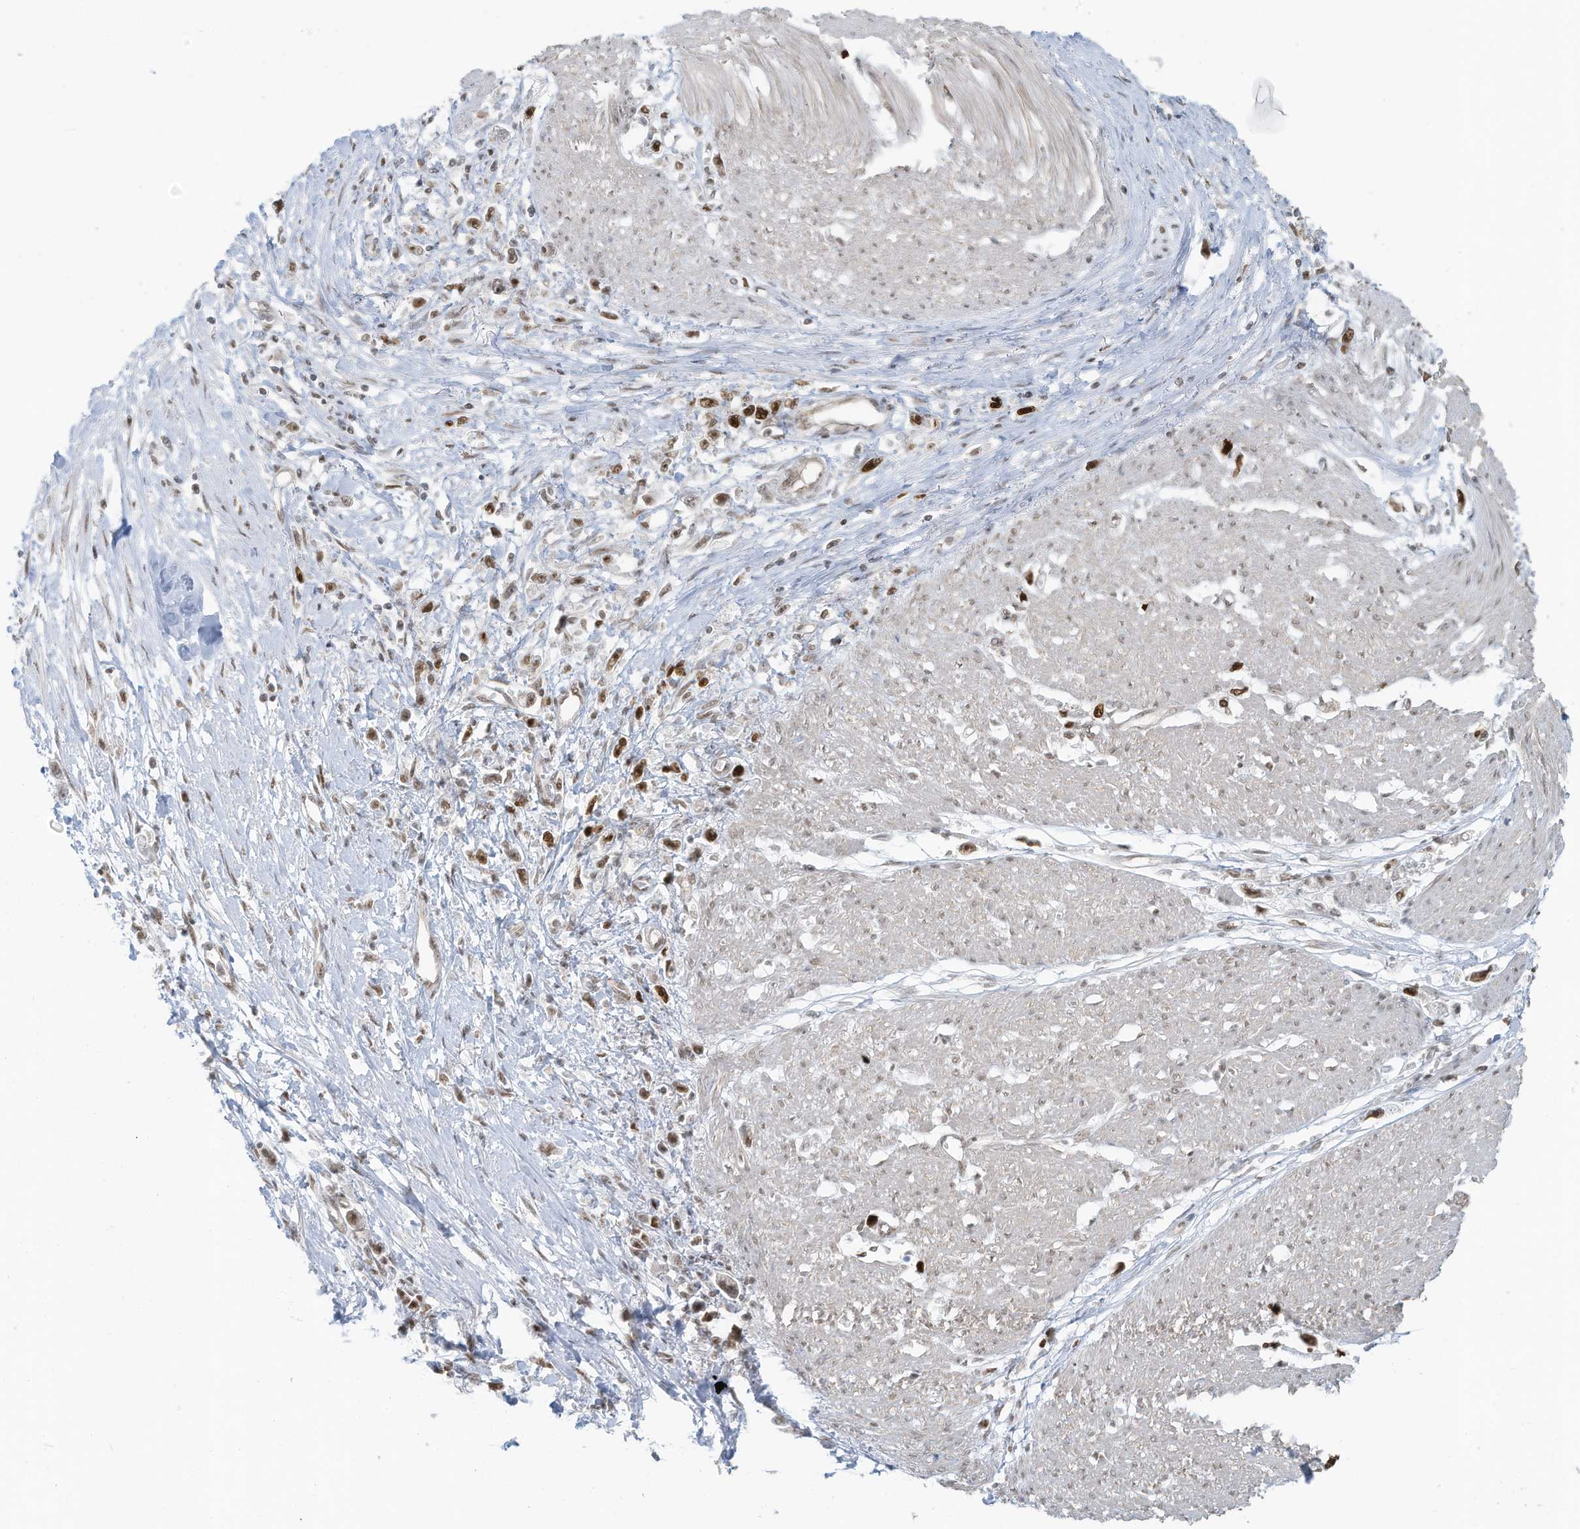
{"staining": {"intensity": "strong", "quantity": ">75%", "location": "nuclear"}, "tissue": "stomach cancer", "cell_type": "Tumor cells", "image_type": "cancer", "snomed": [{"axis": "morphology", "description": "Adenocarcinoma, NOS"}, {"axis": "topography", "description": "Stomach"}], "caption": "Immunohistochemical staining of stomach cancer (adenocarcinoma) exhibits high levels of strong nuclear protein staining in about >75% of tumor cells. (IHC, brightfield microscopy, high magnification).", "gene": "DBR1", "patient": {"sex": "female", "age": 59}}